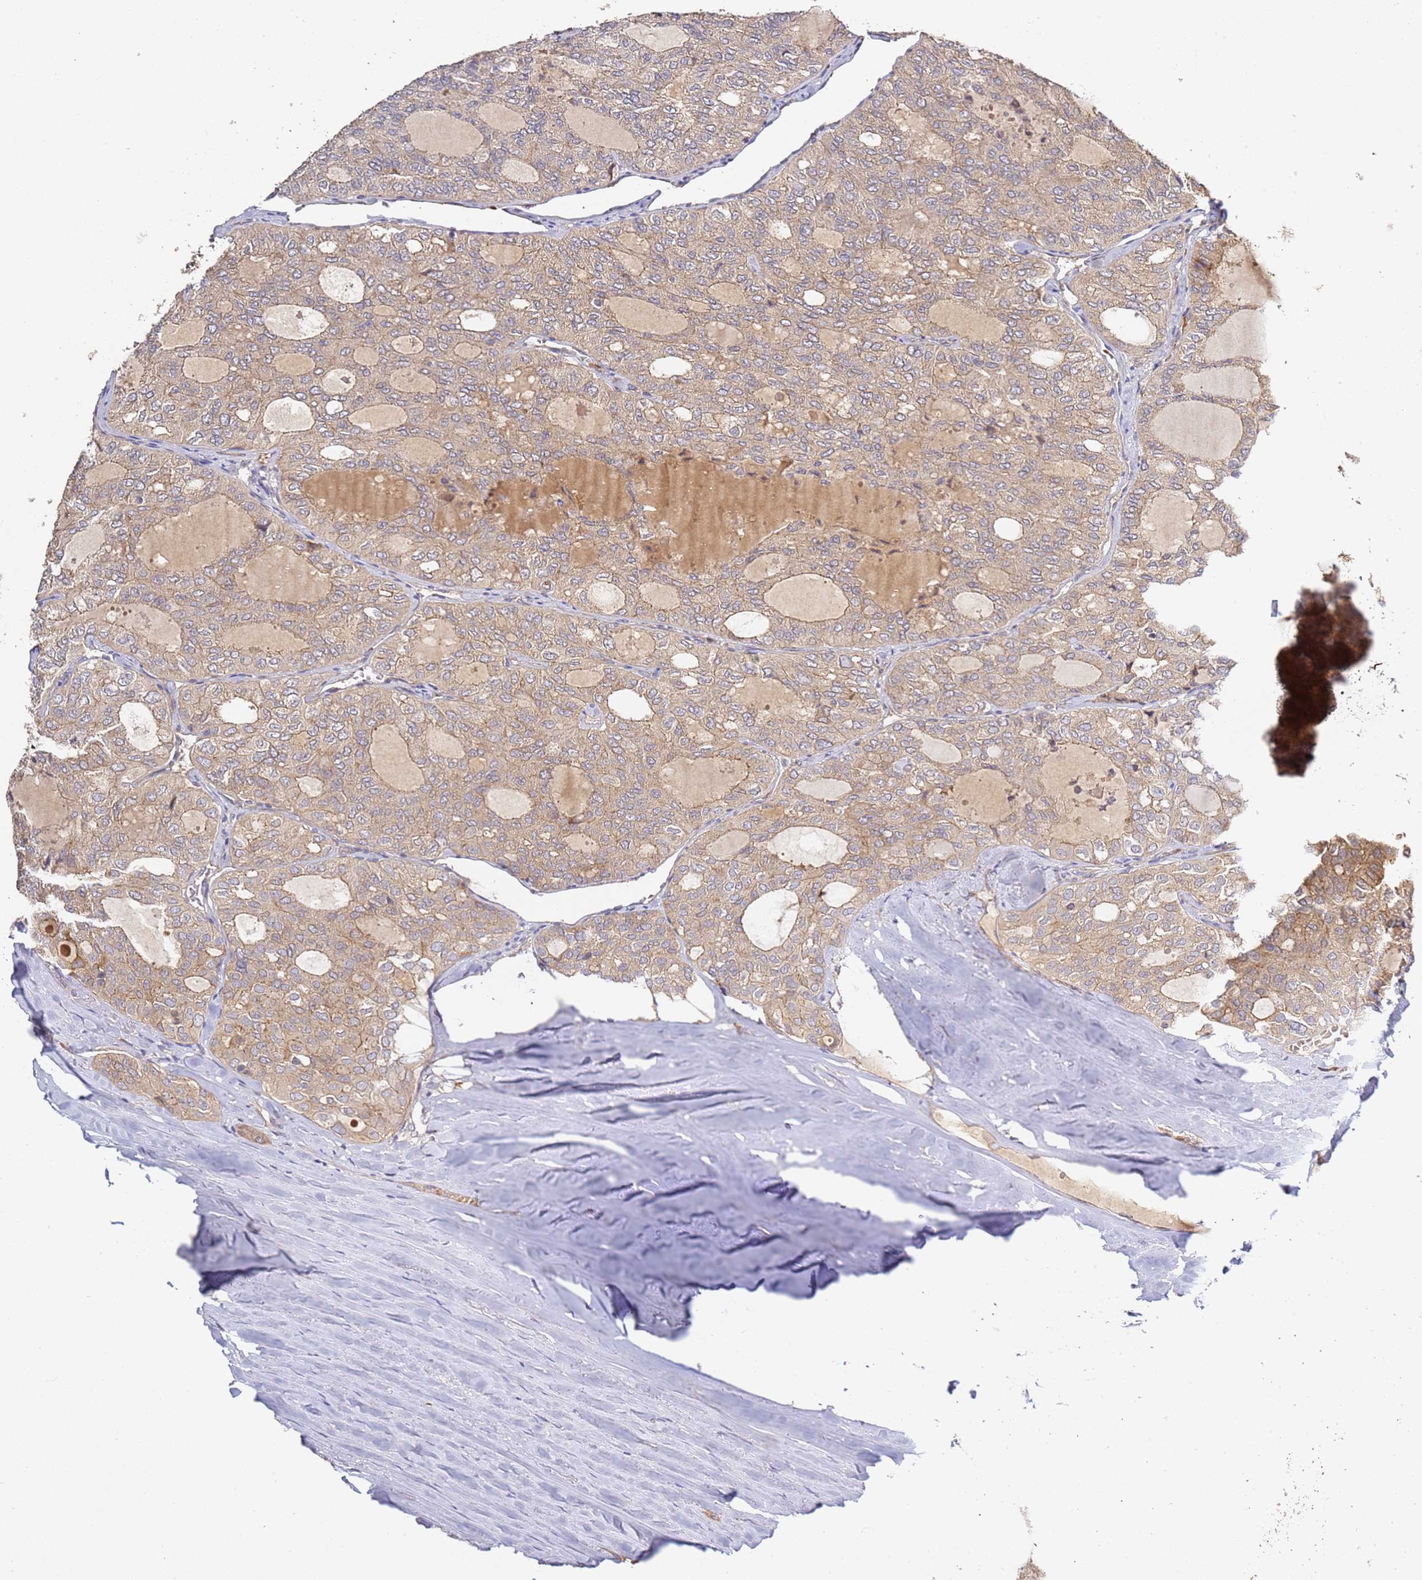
{"staining": {"intensity": "weak", "quantity": ">75%", "location": "cytoplasmic/membranous"}, "tissue": "thyroid cancer", "cell_type": "Tumor cells", "image_type": "cancer", "snomed": [{"axis": "morphology", "description": "Follicular adenoma carcinoma, NOS"}, {"axis": "topography", "description": "Thyroid gland"}], "caption": "This is an image of immunohistochemistry (IHC) staining of thyroid cancer, which shows weak expression in the cytoplasmic/membranous of tumor cells.", "gene": "OSBPL2", "patient": {"sex": "male", "age": 75}}